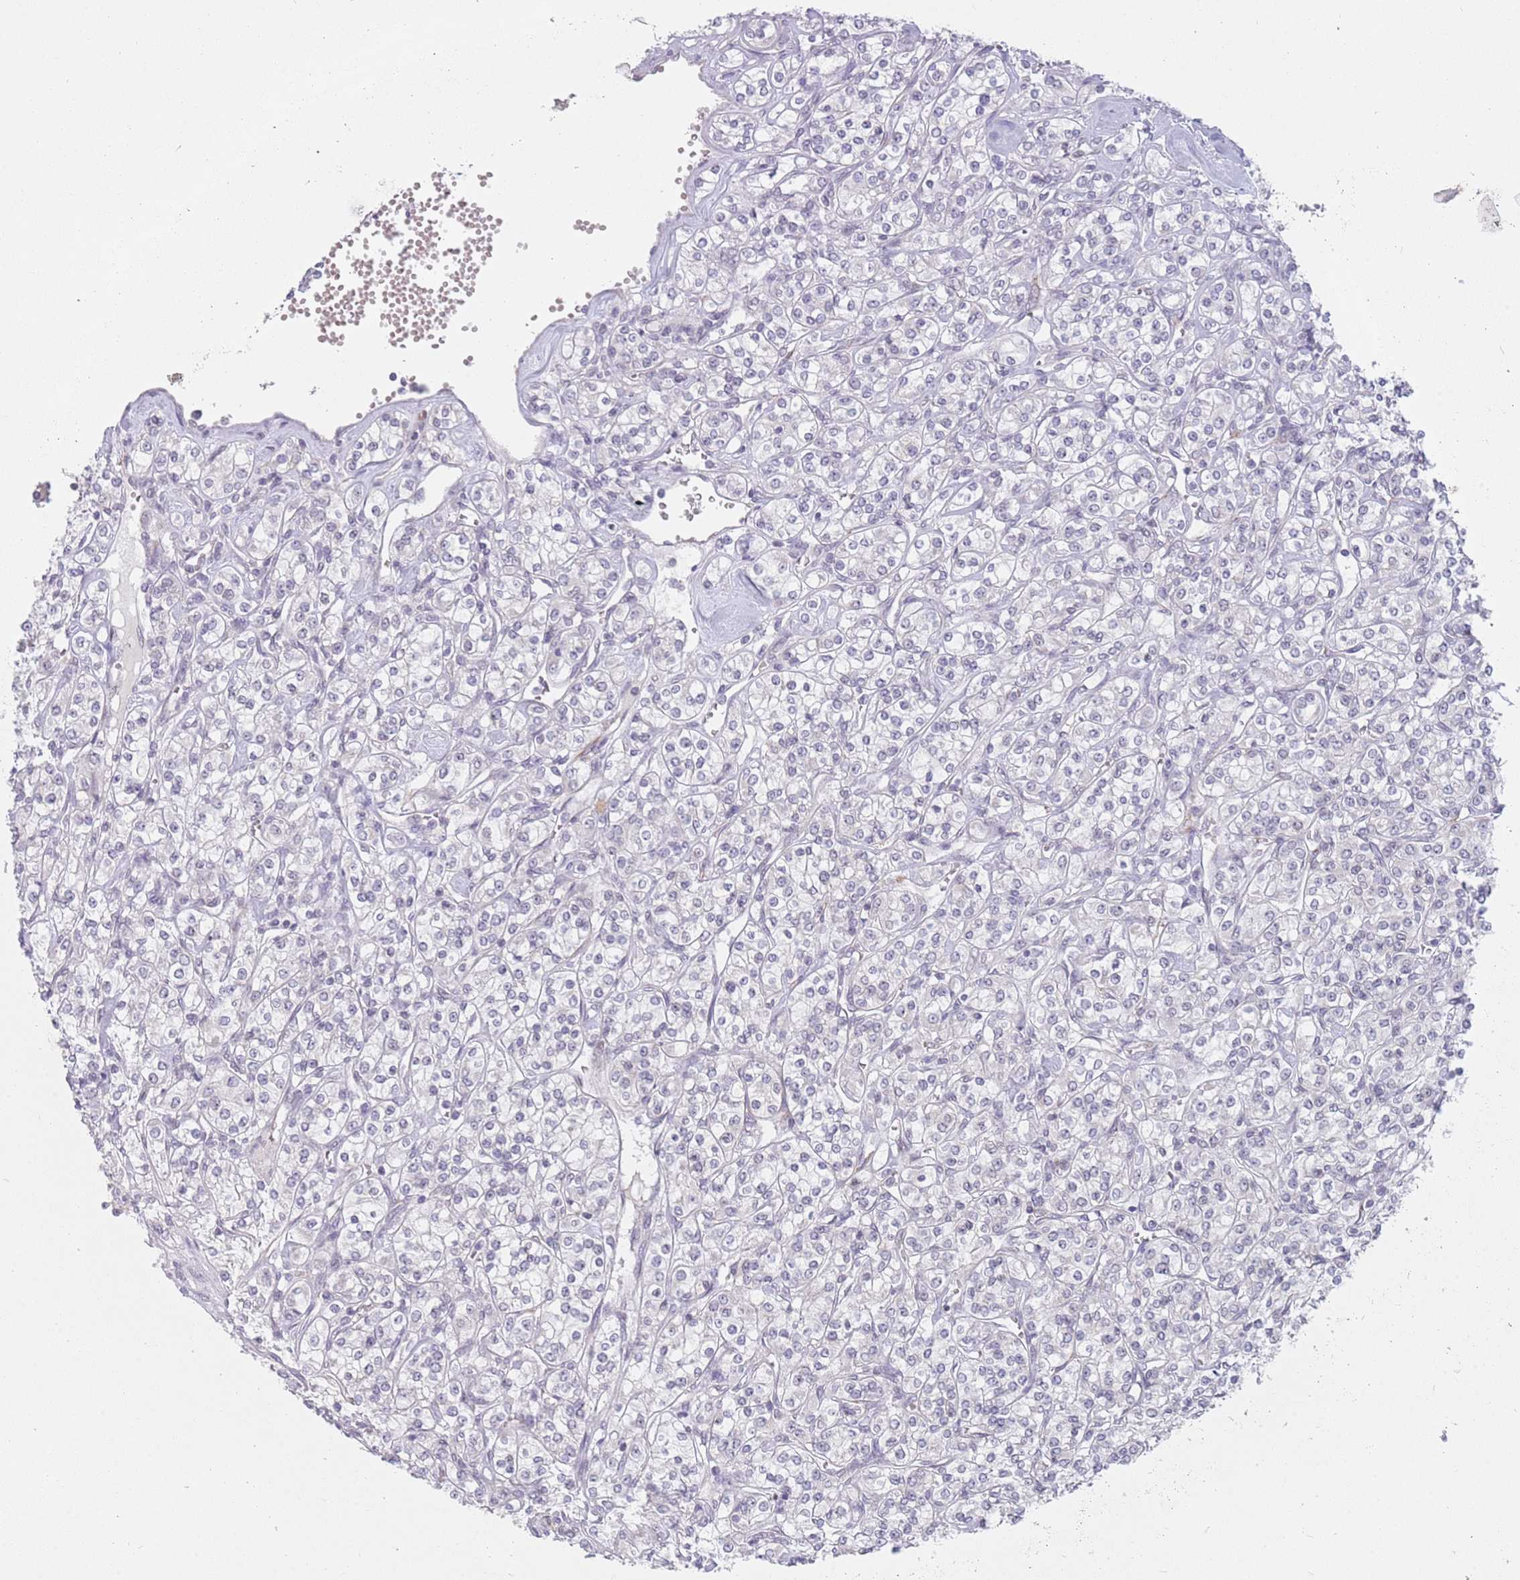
{"staining": {"intensity": "negative", "quantity": "none", "location": "none"}, "tissue": "renal cancer", "cell_type": "Tumor cells", "image_type": "cancer", "snomed": [{"axis": "morphology", "description": "Adenocarcinoma, NOS"}, {"axis": "topography", "description": "Kidney"}], "caption": "Immunohistochemistry (IHC) of human renal adenocarcinoma shows no expression in tumor cells.", "gene": "ZNF574", "patient": {"sex": "male", "age": 77}}